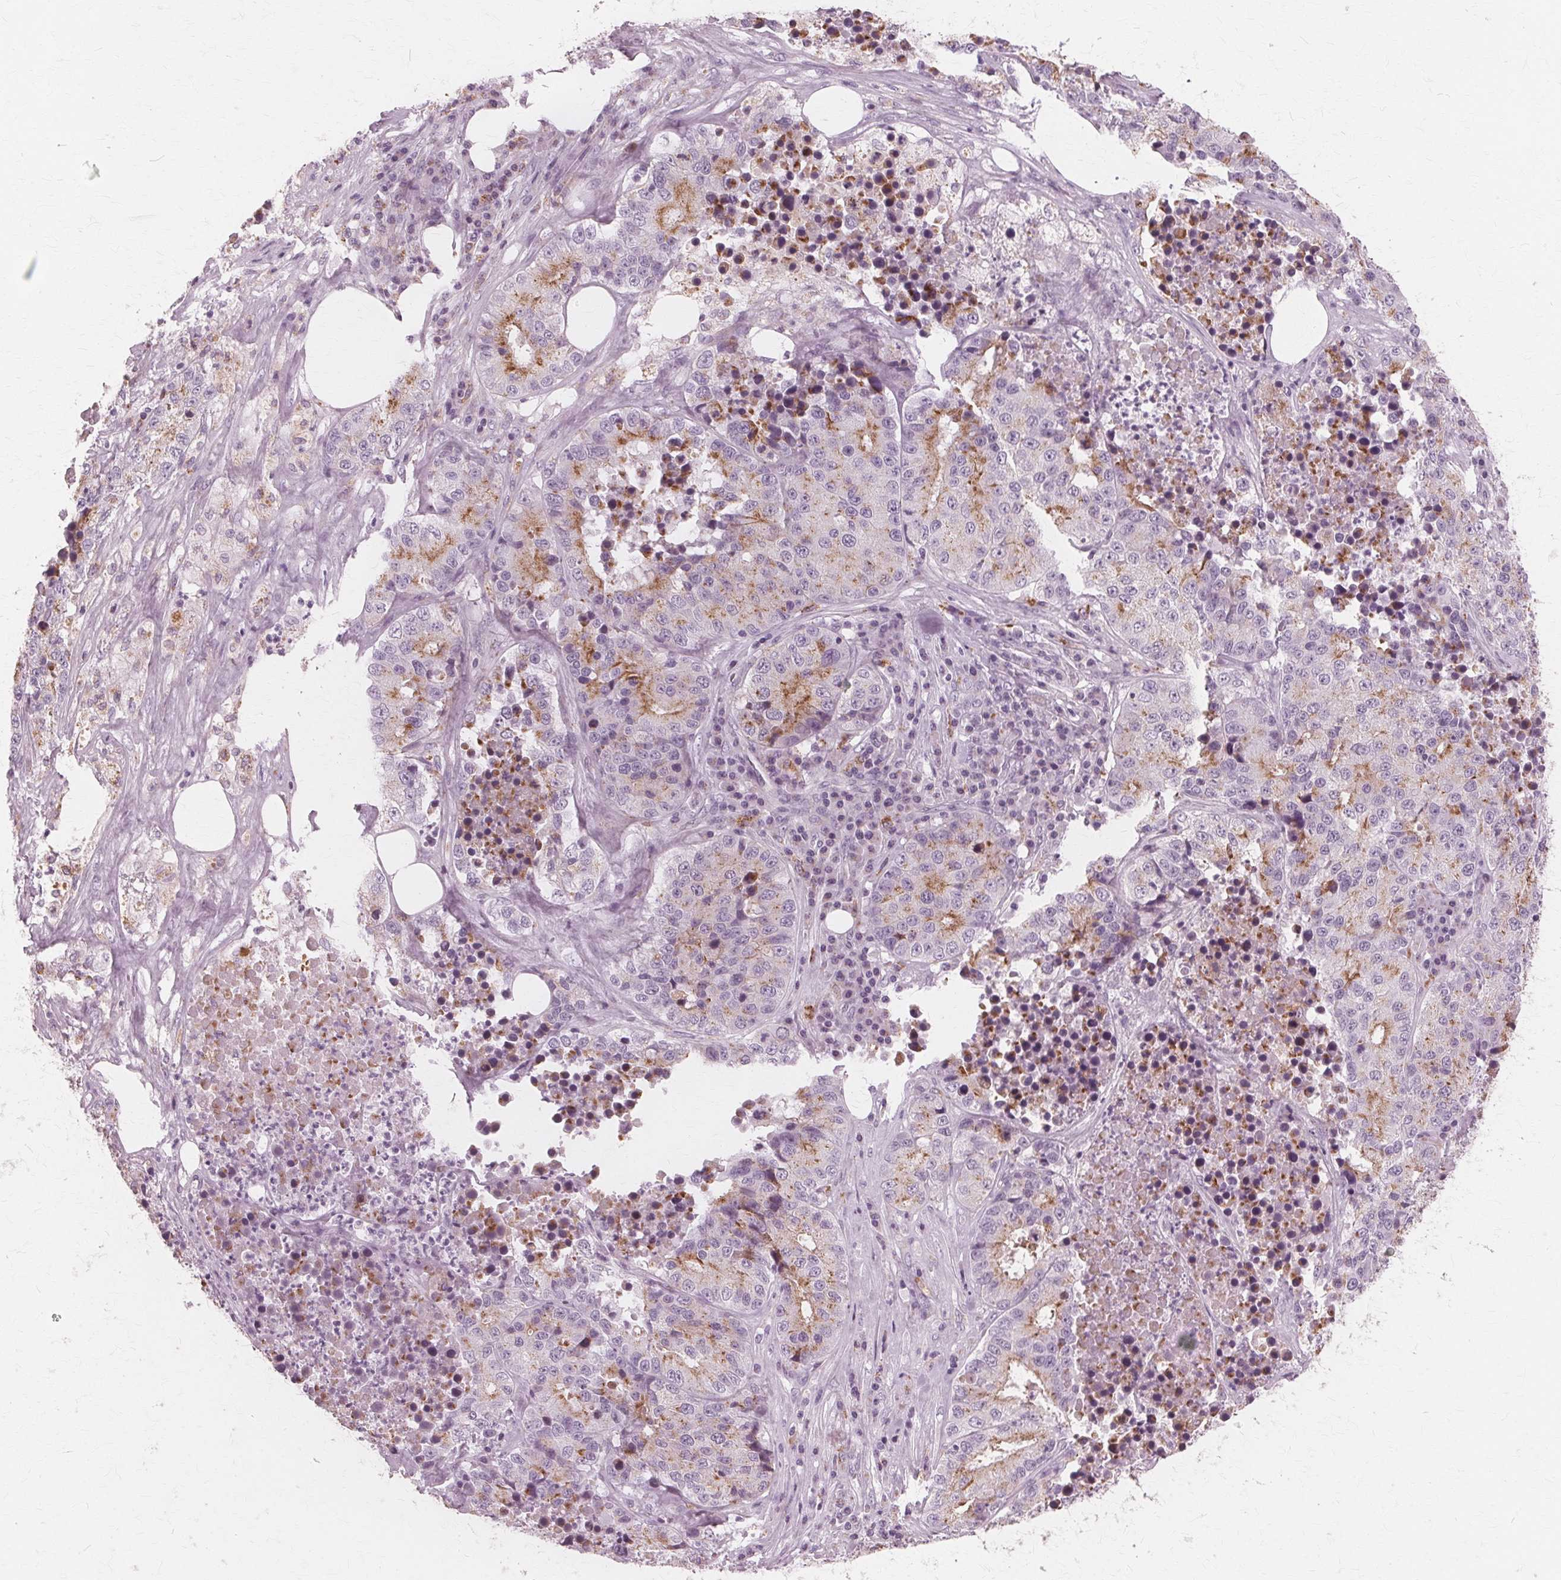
{"staining": {"intensity": "moderate", "quantity": "25%-75%", "location": "cytoplasmic/membranous"}, "tissue": "stomach cancer", "cell_type": "Tumor cells", "image_type": "cancer", "snomed": [{"axis": "morphology", "description": "Adenocarcinoma, NOS"}, {"axis": "topography", "description": "Stomach"}], "caption": "This image exhibits IHC staining of stomach cancer, with medium moderate cytoplasmic/membranous staining in approximately 25%-75% of tumor cells.", "gene": "DNASE2", "patient": {"sex": "male", "age": 71}}